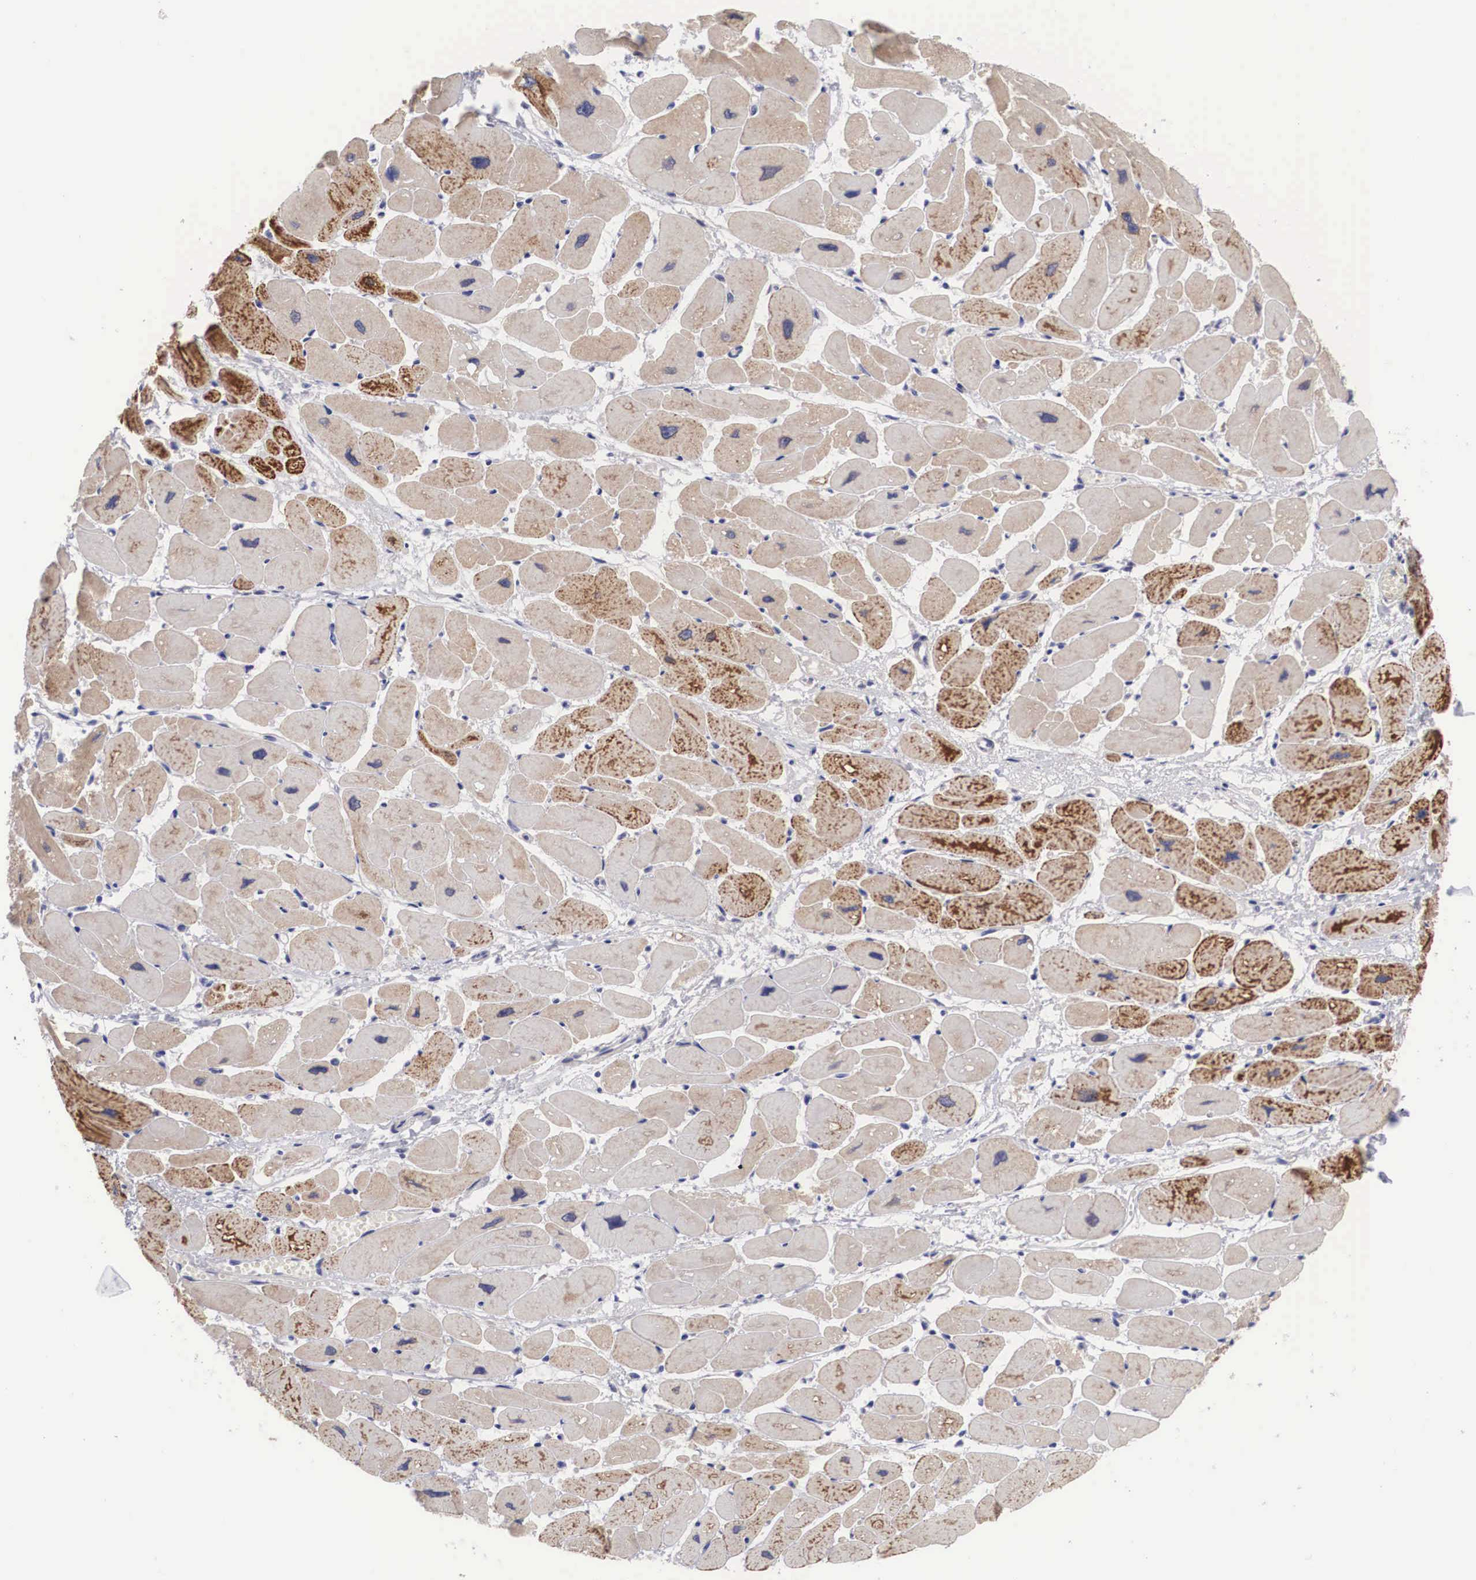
{"staining": {"intensity": "moderate", "quantity": "25%-75%", "location": "cytoplasmic/membranous"}, "tissue": "heart muscle", "cell_type": "Cardiomyocytes", "image_type": "normal", "snomed": [{"axis": "morphology", "description": "Normal tissue, NOS"}, {"axis": "topography", "description": "Heart"}], "caption": "A brown stain shows moderate cytoplasmic/membranous expression of a protein in cardiomyocytes of benign heart muscle.", "gene": "SOX11", "patient": {"sex": "female", "age": 54}}